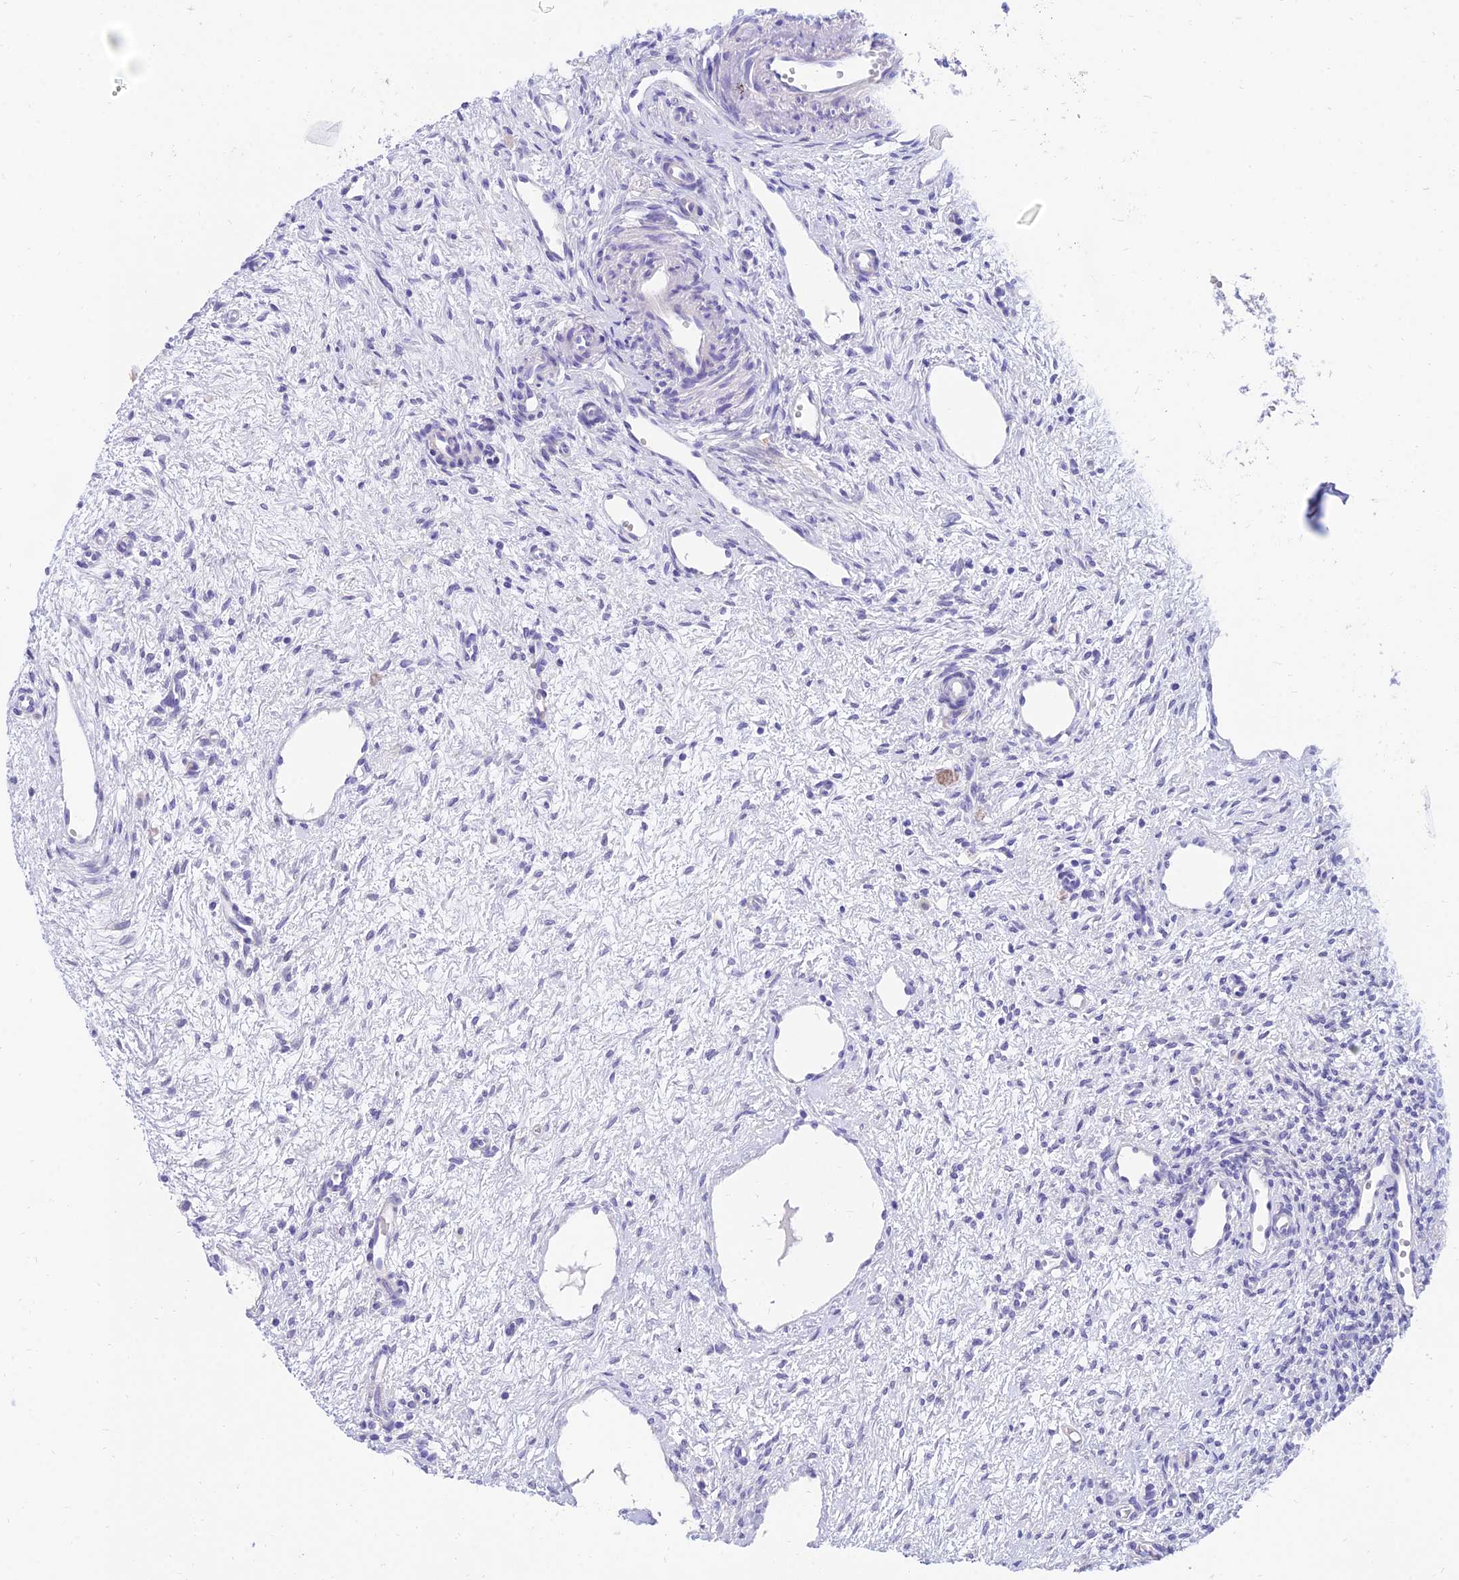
{"staining": {"intensity": "negative", "quantity": "none", "location": "none"}, "tissue": "ovary", "cell_type": "Ovarian stroma cells", "image_type": "normal", "snomed": [{"axis": "morphology", "description": "Normal tissue, NOS"}, {"axis": "topography", "description": "Ovary"}], "caption": "This is an immunohistochemistry (IHC) micrograph of normal ovary. There is no expression in ovarian stroma cells.", "gene": "TAC3", "patient": {"sex": "female", "age": 51}}